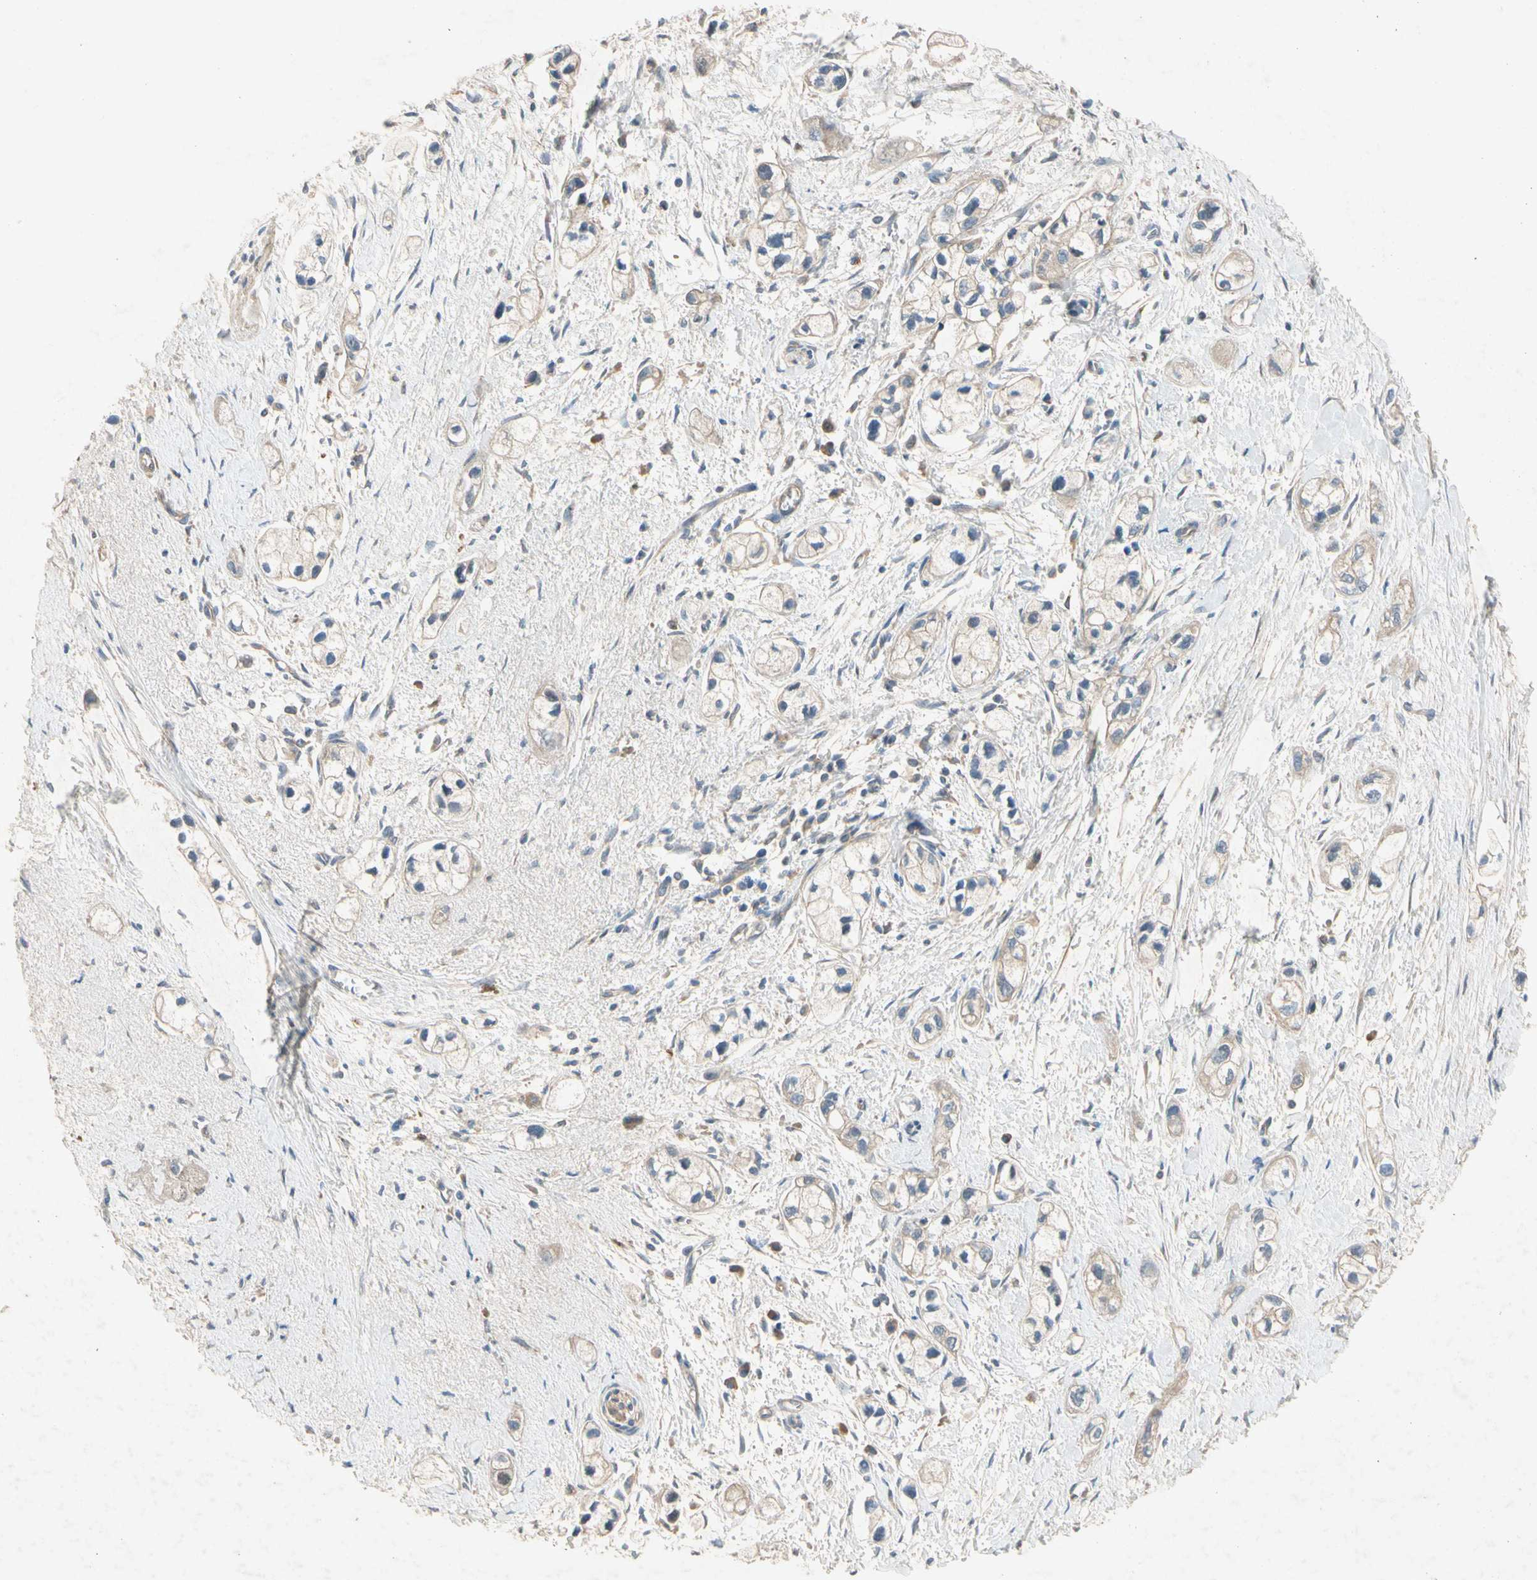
{"staining": {"intensity": "negative", "quantity": "none", "location": "none"}, "tissue": "pancreatic cancer", "cell_type": "Tumor cells", "image_type": "cancer", "snomed": [{"axis": "morphology", "description": "Adenocarcinoma, NOS"}, {"axis": "topography", "description": "Pancreas"}], "caption": "There is no significant staining in tumor cells of adenocarcinoma (pancreatic).", "gene": "USP46", "patient": {"sex": "male", "age": 74}}